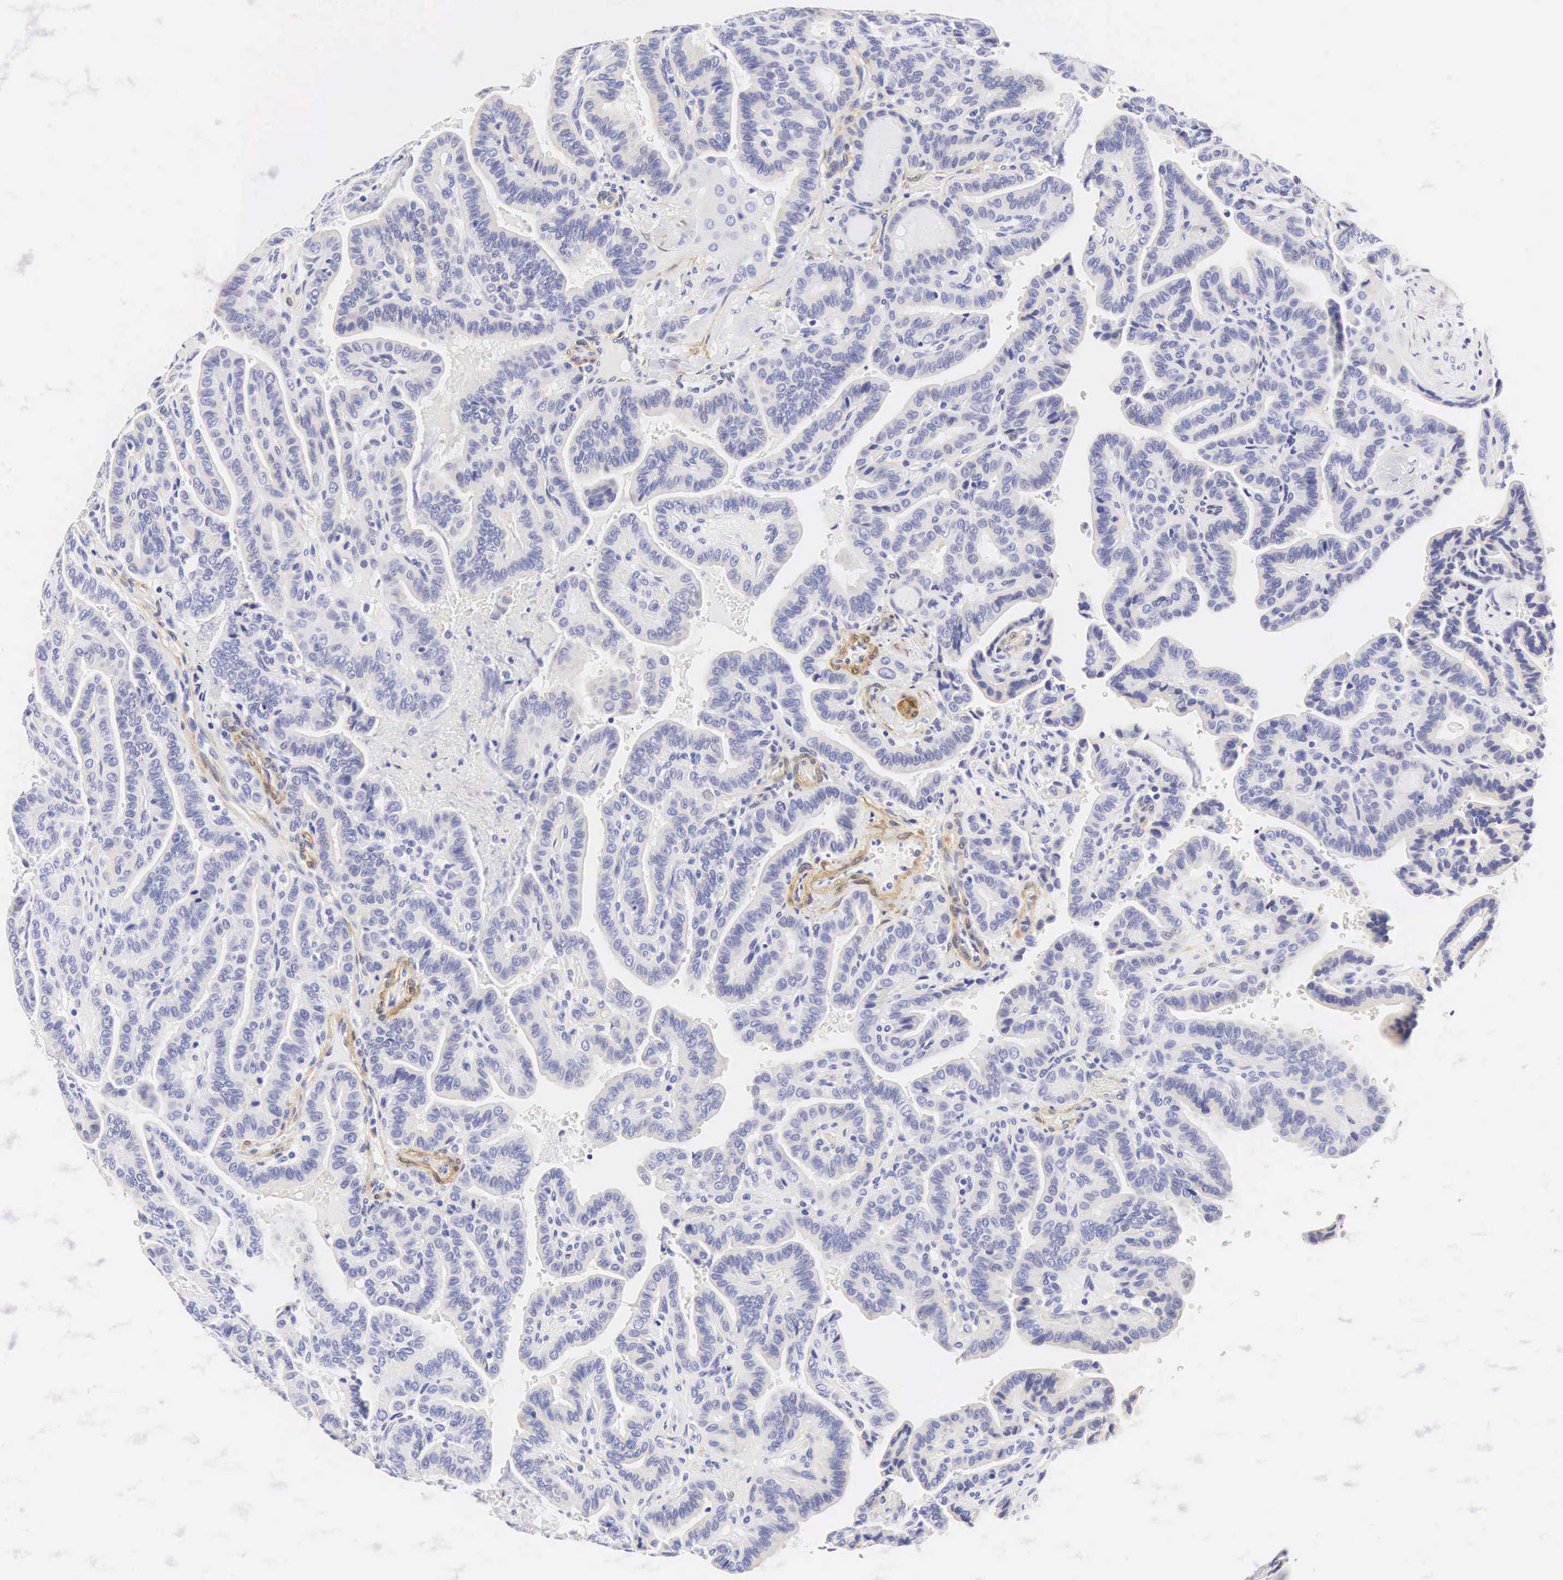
{"staining": {"intensity": "negative", "quantity": "none", "location": "none"}, "tissue": "thyroid cancer", "cell_type": "Tumor cells", "image_type": "cancer", "snomed": [{"axis": "morphology", "description": "Papillary adenocarcinoma, NOS"}, {"axis": "topography", "description": "Thyroid gland"}], "caption": "Tumor cells show no significant staining in papillary adenocarcinoma (thyroid).", "gene": "CNN1", "patient": {"sex": "male", "age": 87}}